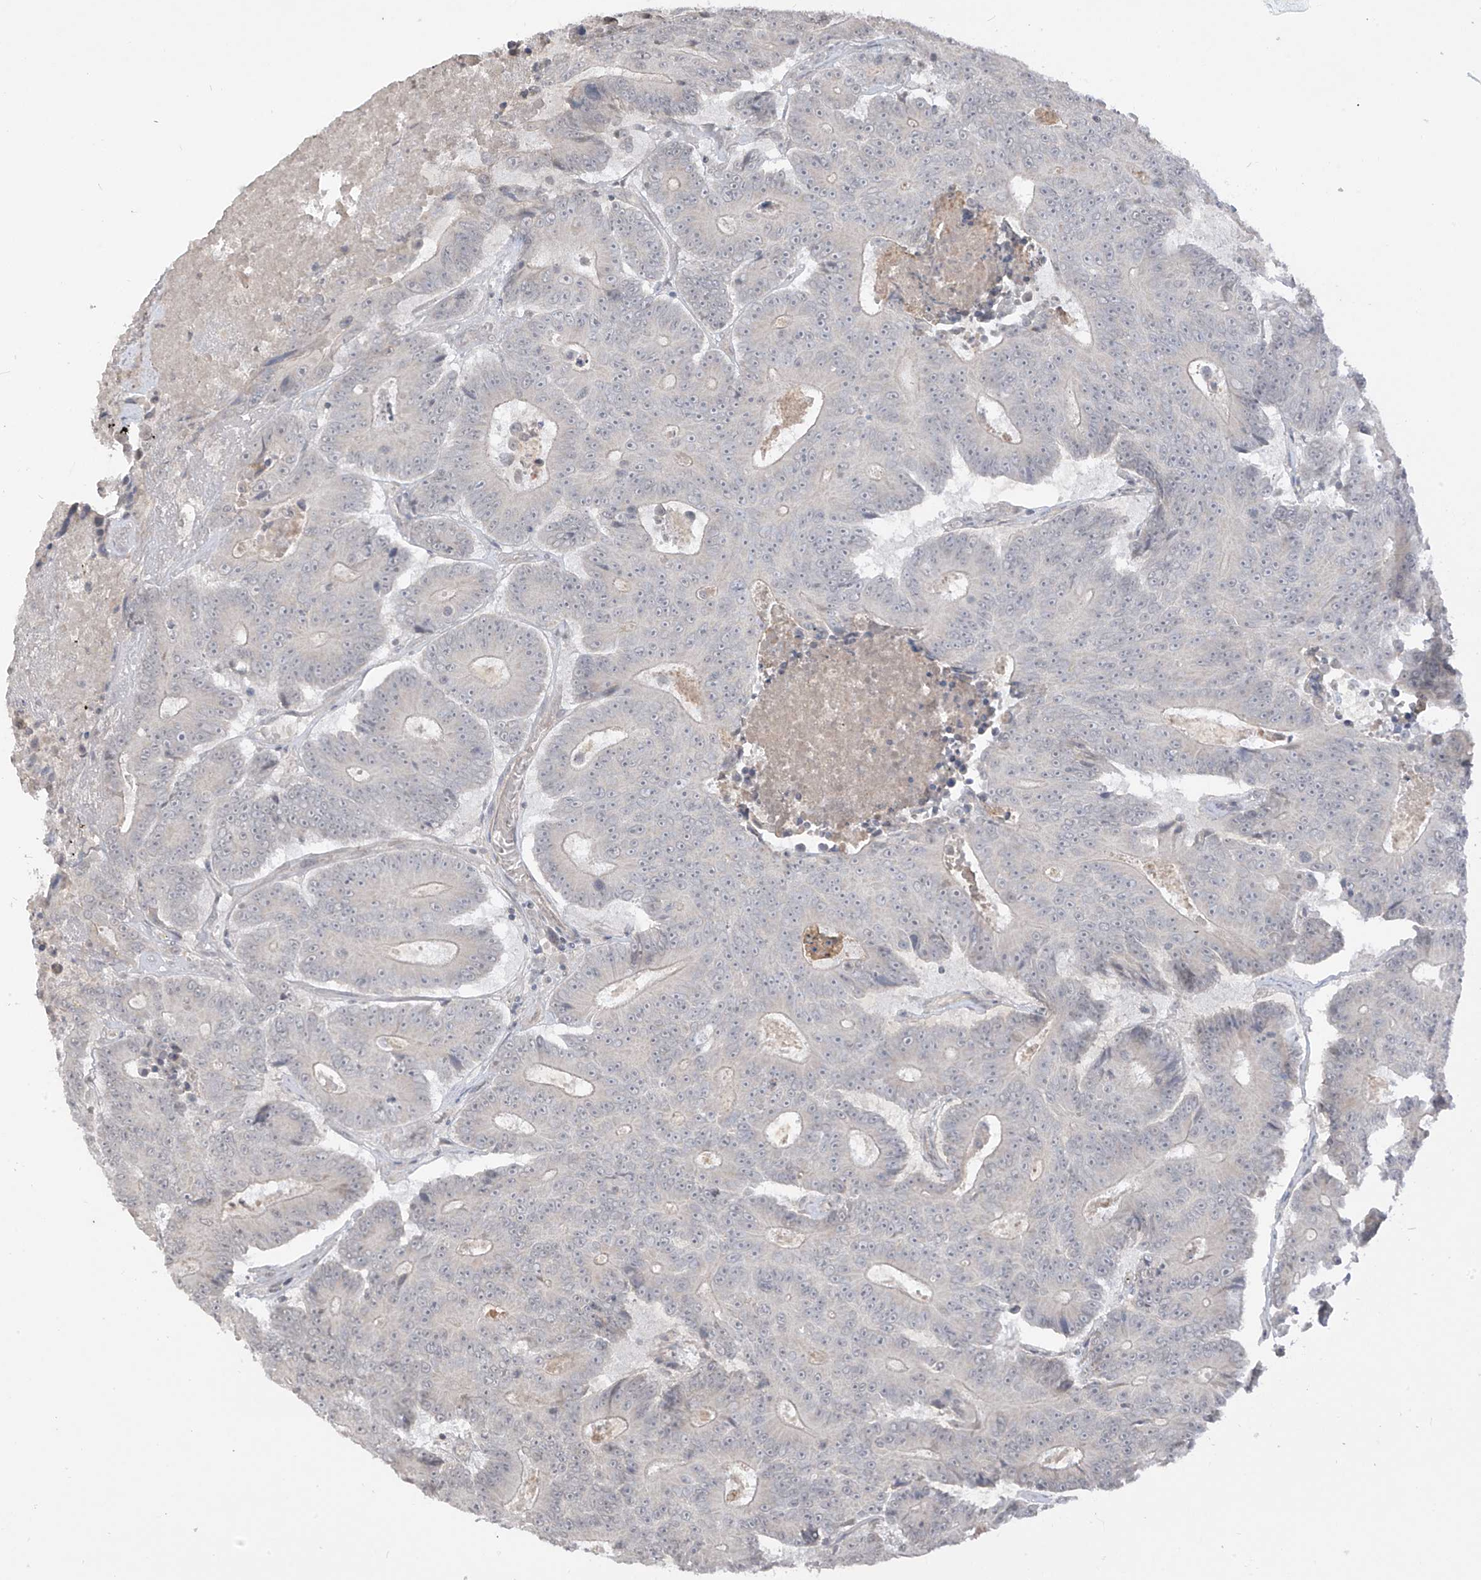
{"staining": {"intensity": "negative", "quantity": "none", "location": "none"}, "tissue": "colorectal cancer", "cell_type": "Tumor cells", "image_type": "cancer", "snomed": [{"axis": "morphology", "description": "Adenocarcinoma, NOS"}, {"axis": "topography", "description": "Colon"}], "caption": "Tumor cells show no significant protein staining in adenocarcinoma (colorectal).", "gene": "DGKQ", "patient": {"sex": "male", "age": 83}}